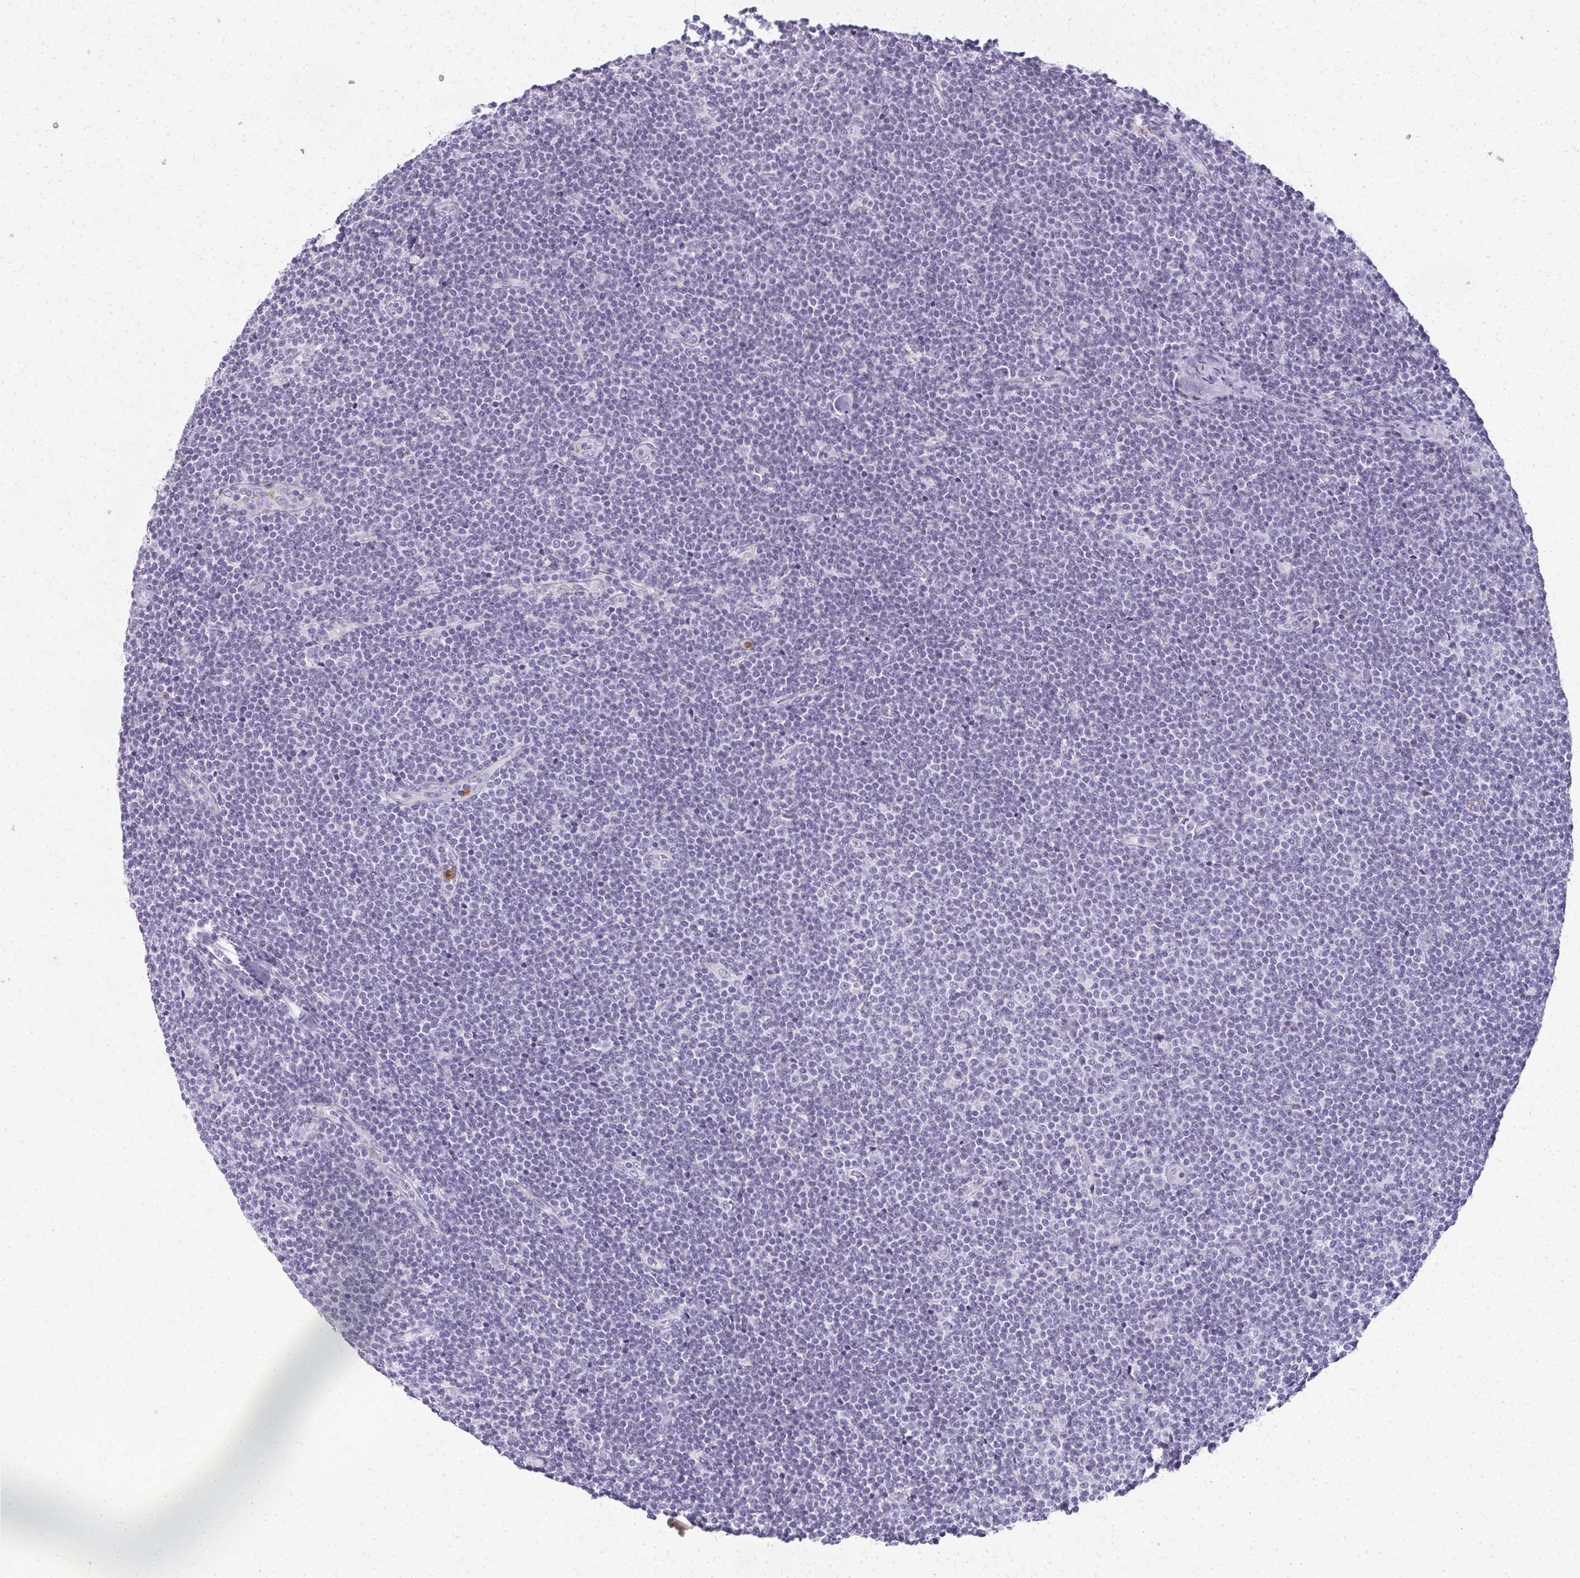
{"staining": {"intensity": "negative", "quantity": "none", "location": "none"}, "tissue": "lymphoma", "cell_type": "Tumor cells", "image_type": "cancer", "snomed": [{"axis": "morphology", "description": "Malignant lymphoma, non-Hodgkin's type, Low grade"}, {"axis": "topography", "description": "Lymph node"}], "caption": "Lymphoma was stained to show a protein in brown. There is no significant staining in tumor cells.", "gene": "CA3", "patient": {"sex": "male", "age": 48}}